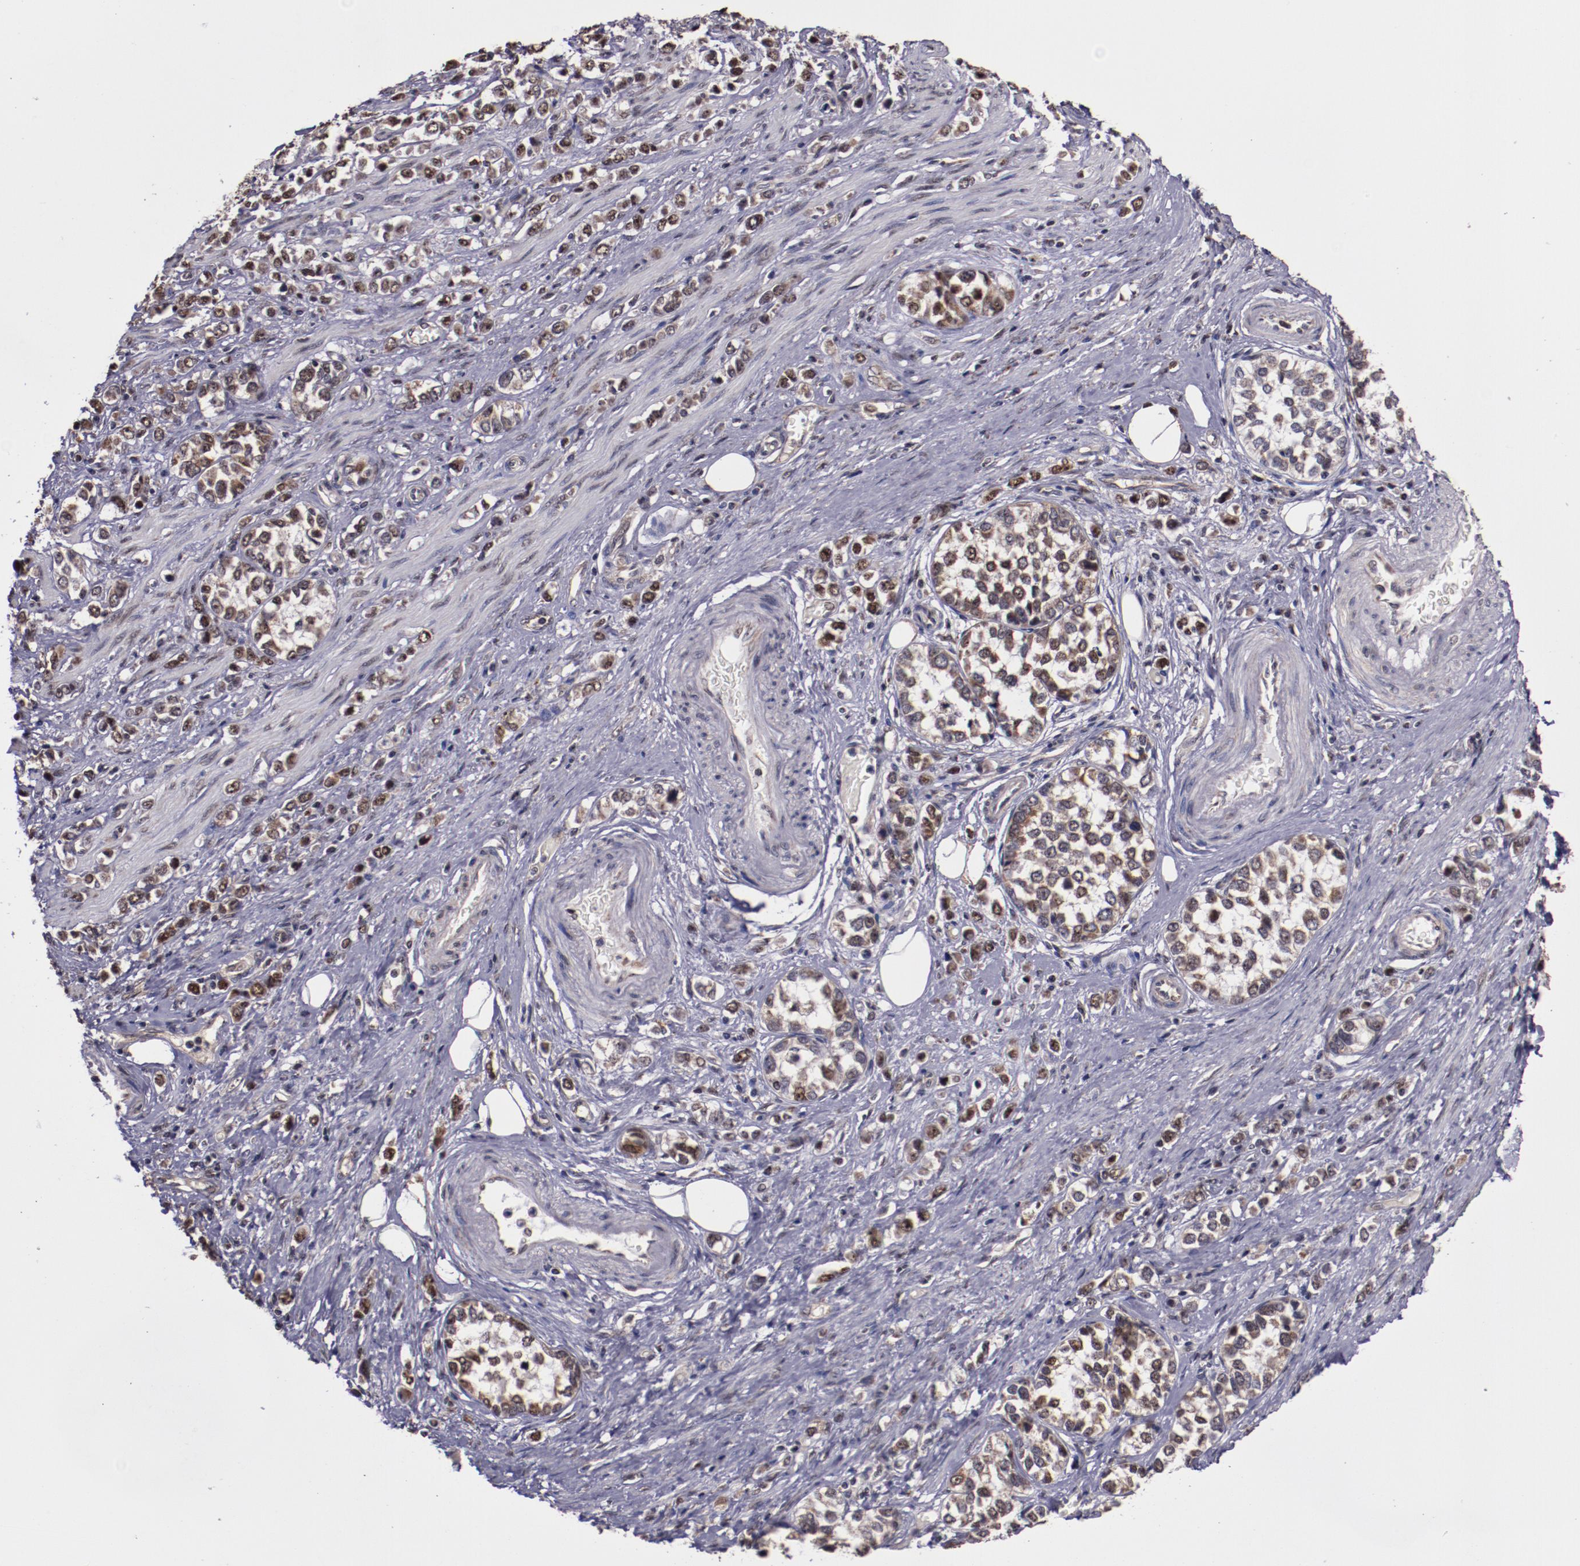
{"staining": {"intensity": "moderate", "quantity": ">75%", "location": "cytoplasmic/membranous,nuclear"}, "tissue": "stomach cancer", "cell_type": "Tumor cells", "image_type": "cancer", "snomed": [{"axis": "morphology", "description": "Adenocarcinoma, NOS"}, {"axis": "topography", "description": "Stomach, upper"}], "caption": "A photomicrograph of human stomach cancer (adenocarcinoma) stained for a protein exhibits moderate cytoplasmic/membranous and nuclear brown staining in tumor cells. (Brightfield microscopy of DAB IHC at high magnification).", "gene": "CECR2", "patient": {"sex": "male", "age": 76}}